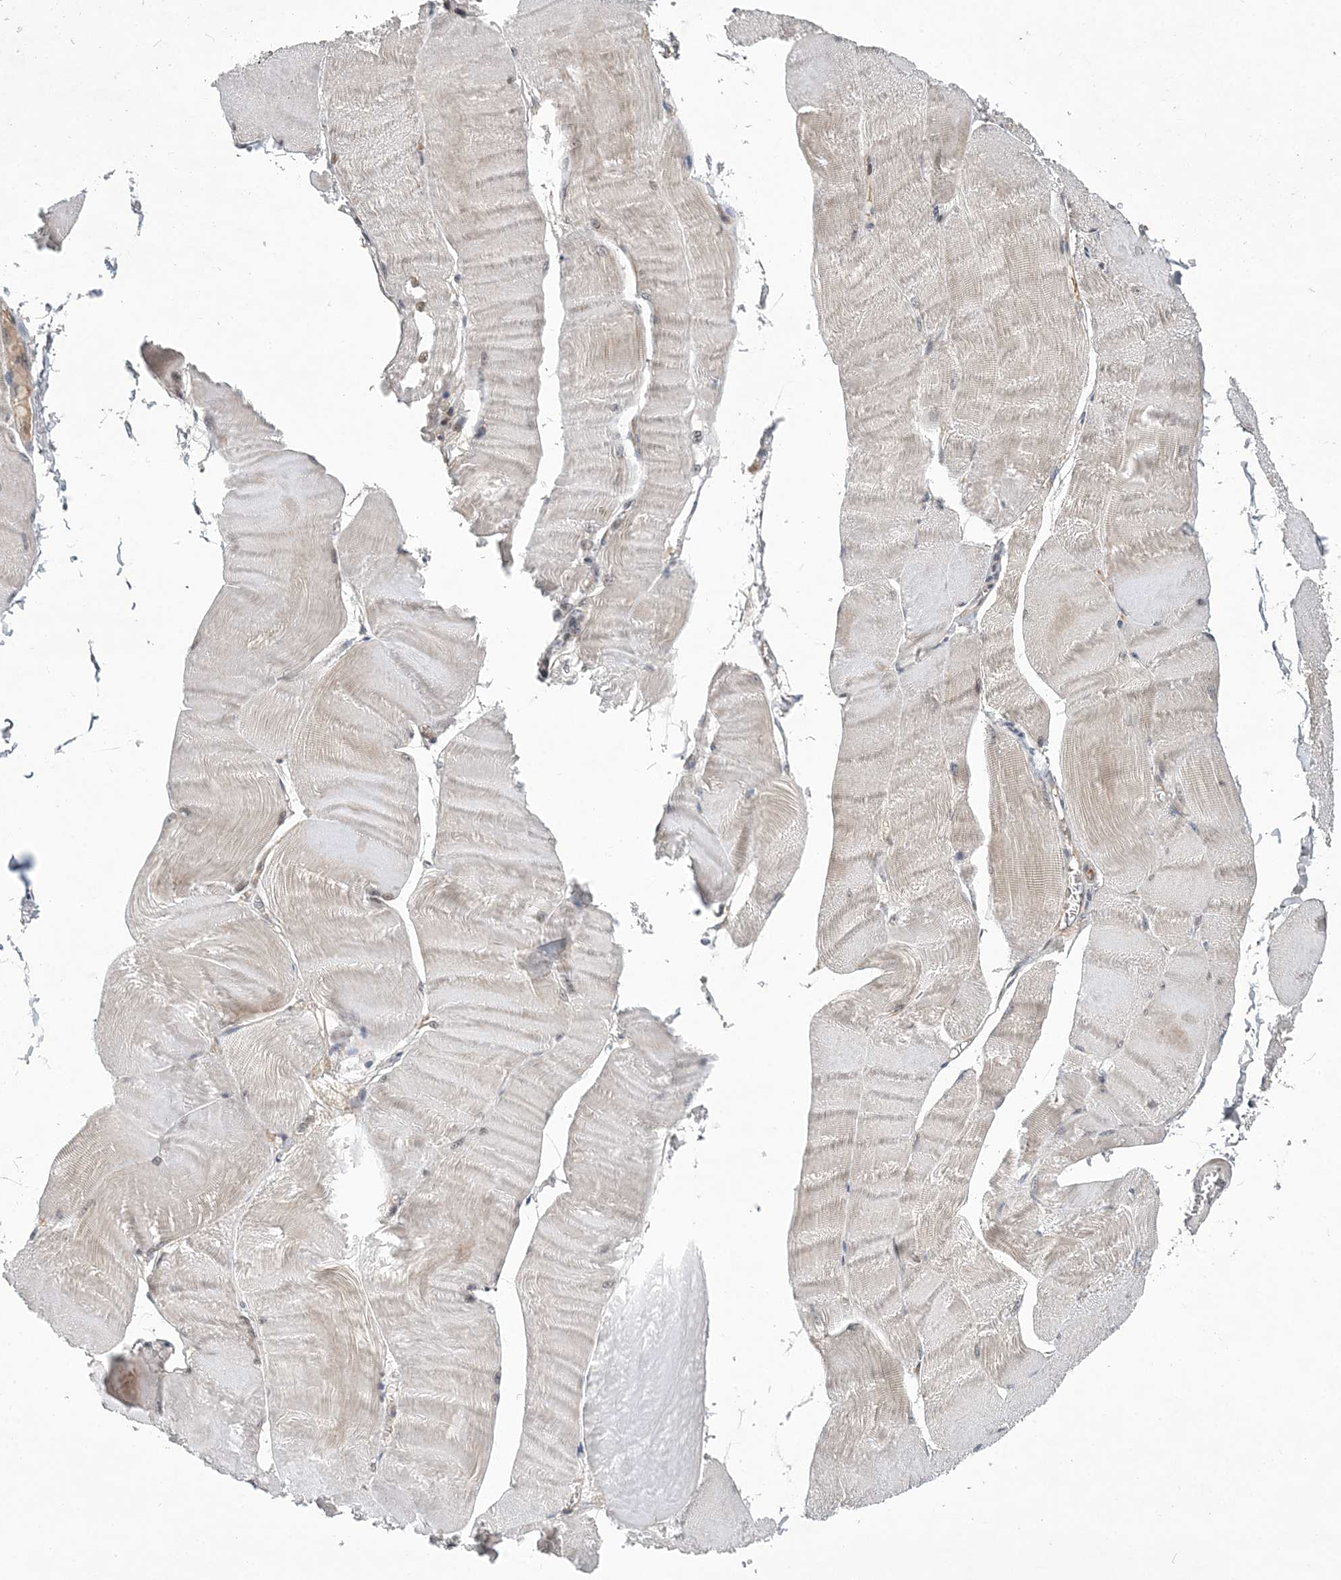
{"staining": {"intensity": "weak", "quantity": "25%-75%", "location": "cytoplasmic/membranous"}, "tissue": "skeletal muscle", "cell_type": "Myocytes", "image_type": "normal", "snomed": [{"axis": "morphology", "description": "Normal tissue, NOS"}, {"axis": "morphology", "description": "Basal cell carcinoma"}, {"axis": "topography", "description": "Skeletal muscle"}], "caption": "Protein staining reveals weak cytoplasmic/membranous staining in approximately 25%-75% of myocytes in benign skeletal muscle. The protein is shown in brown color, while the nuclei are stained blue.", "gene": "FAM217A", "patient": {"sex": "female", "age": 64}}